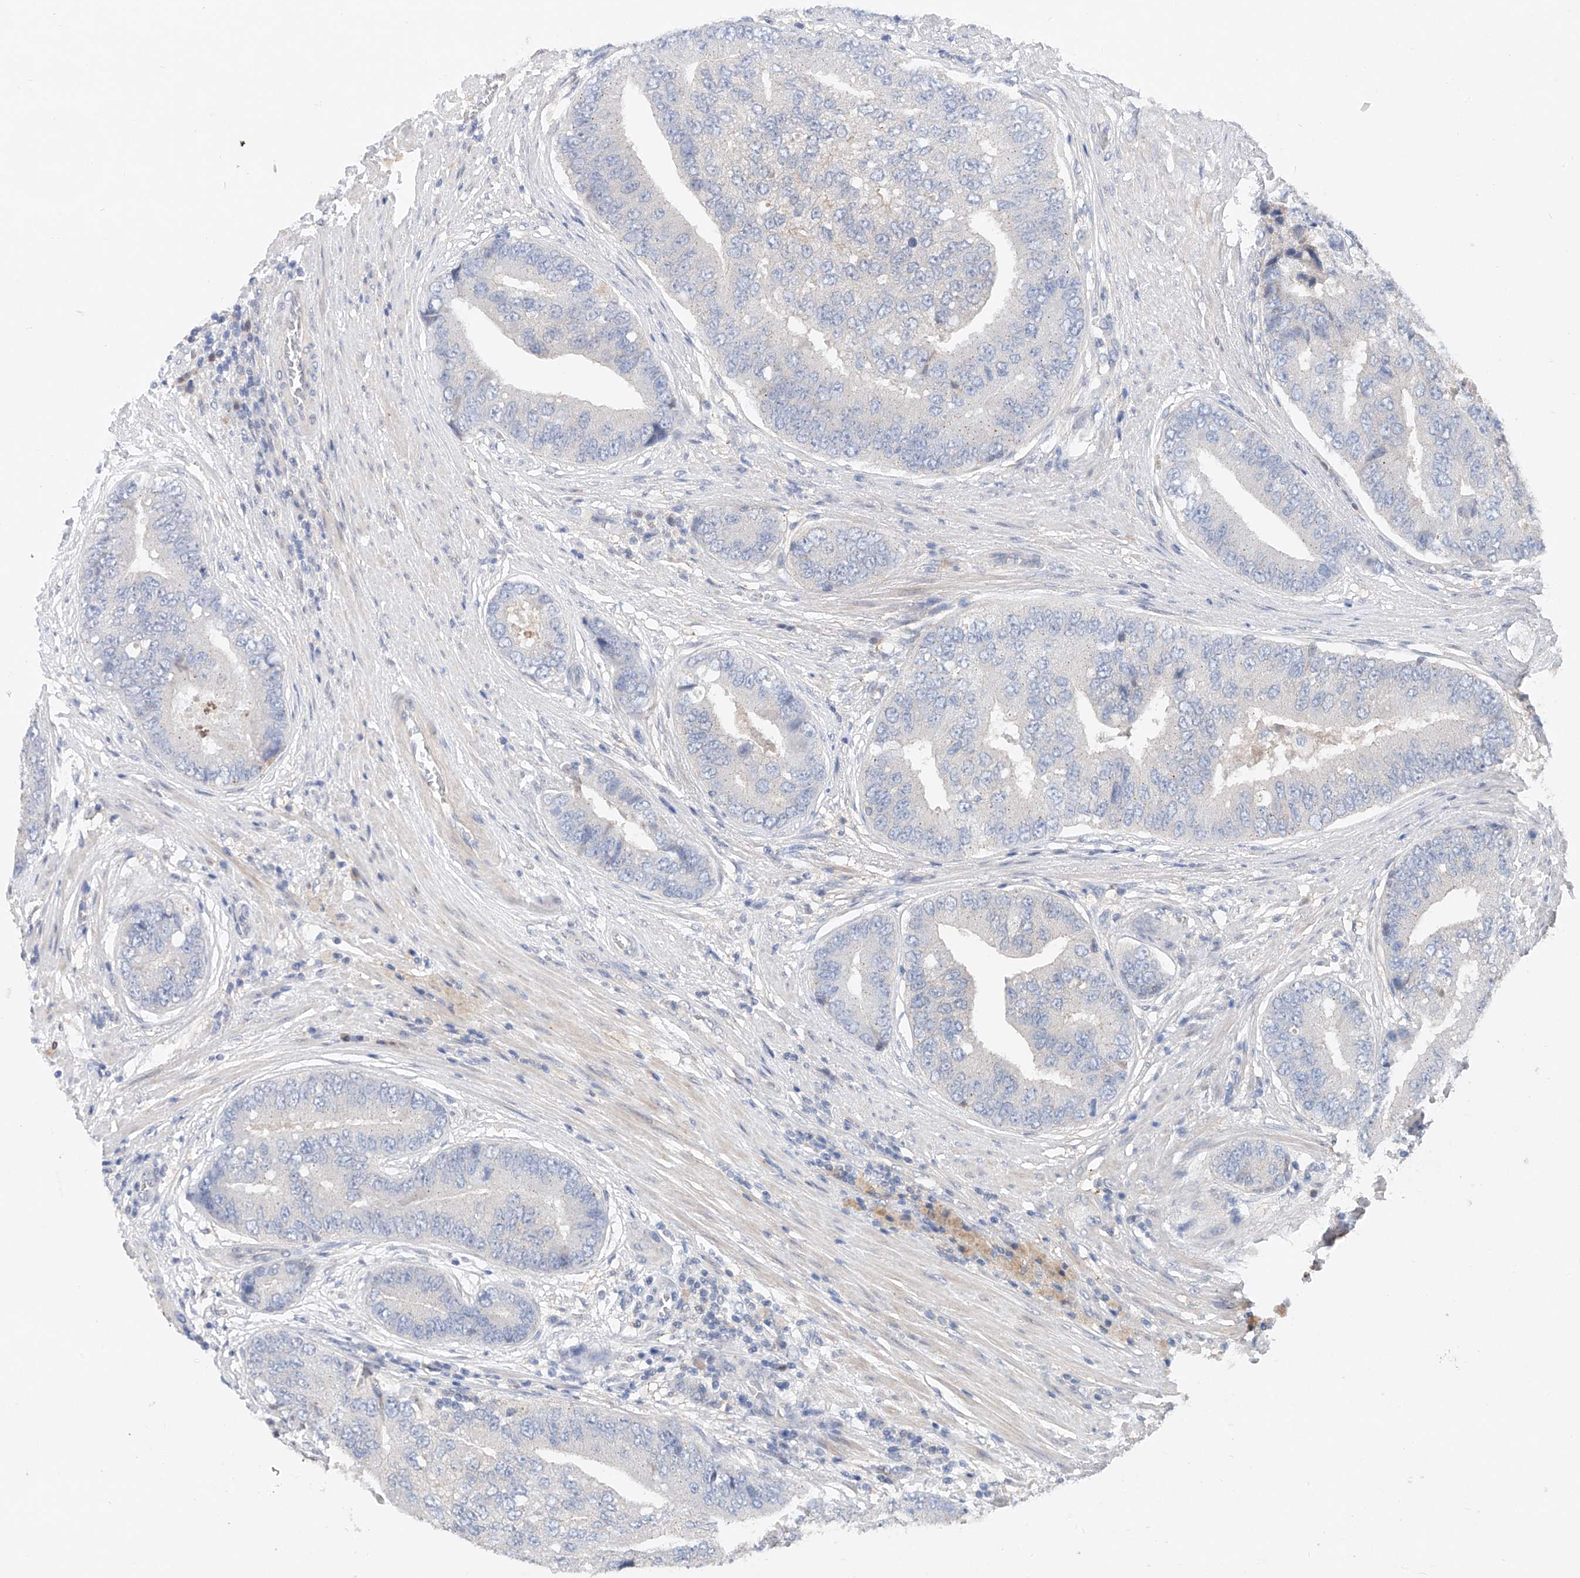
{"staining": {"intensity": "negative", "quantity": "none", "location": "none"}, "tissue": "prostate cancer", "cell_type": "Tumor cells", "image_type": "cancer", "snomed": [{"axis": "morphology", "description": "Adenocarcinoma, High grade"}, {"axis": "topography", "description": "Prostate"}], "caption": "Immunohistochemistry (IHC) histopathology image of neoplastic tissue: prostate cancer (high-grade adenocarcinoma) stained with DAB demonstrates no significant protein positivity in tumor cells.", "gene": "FUCA2", "patient": {"sex": "male", "age": 70}}